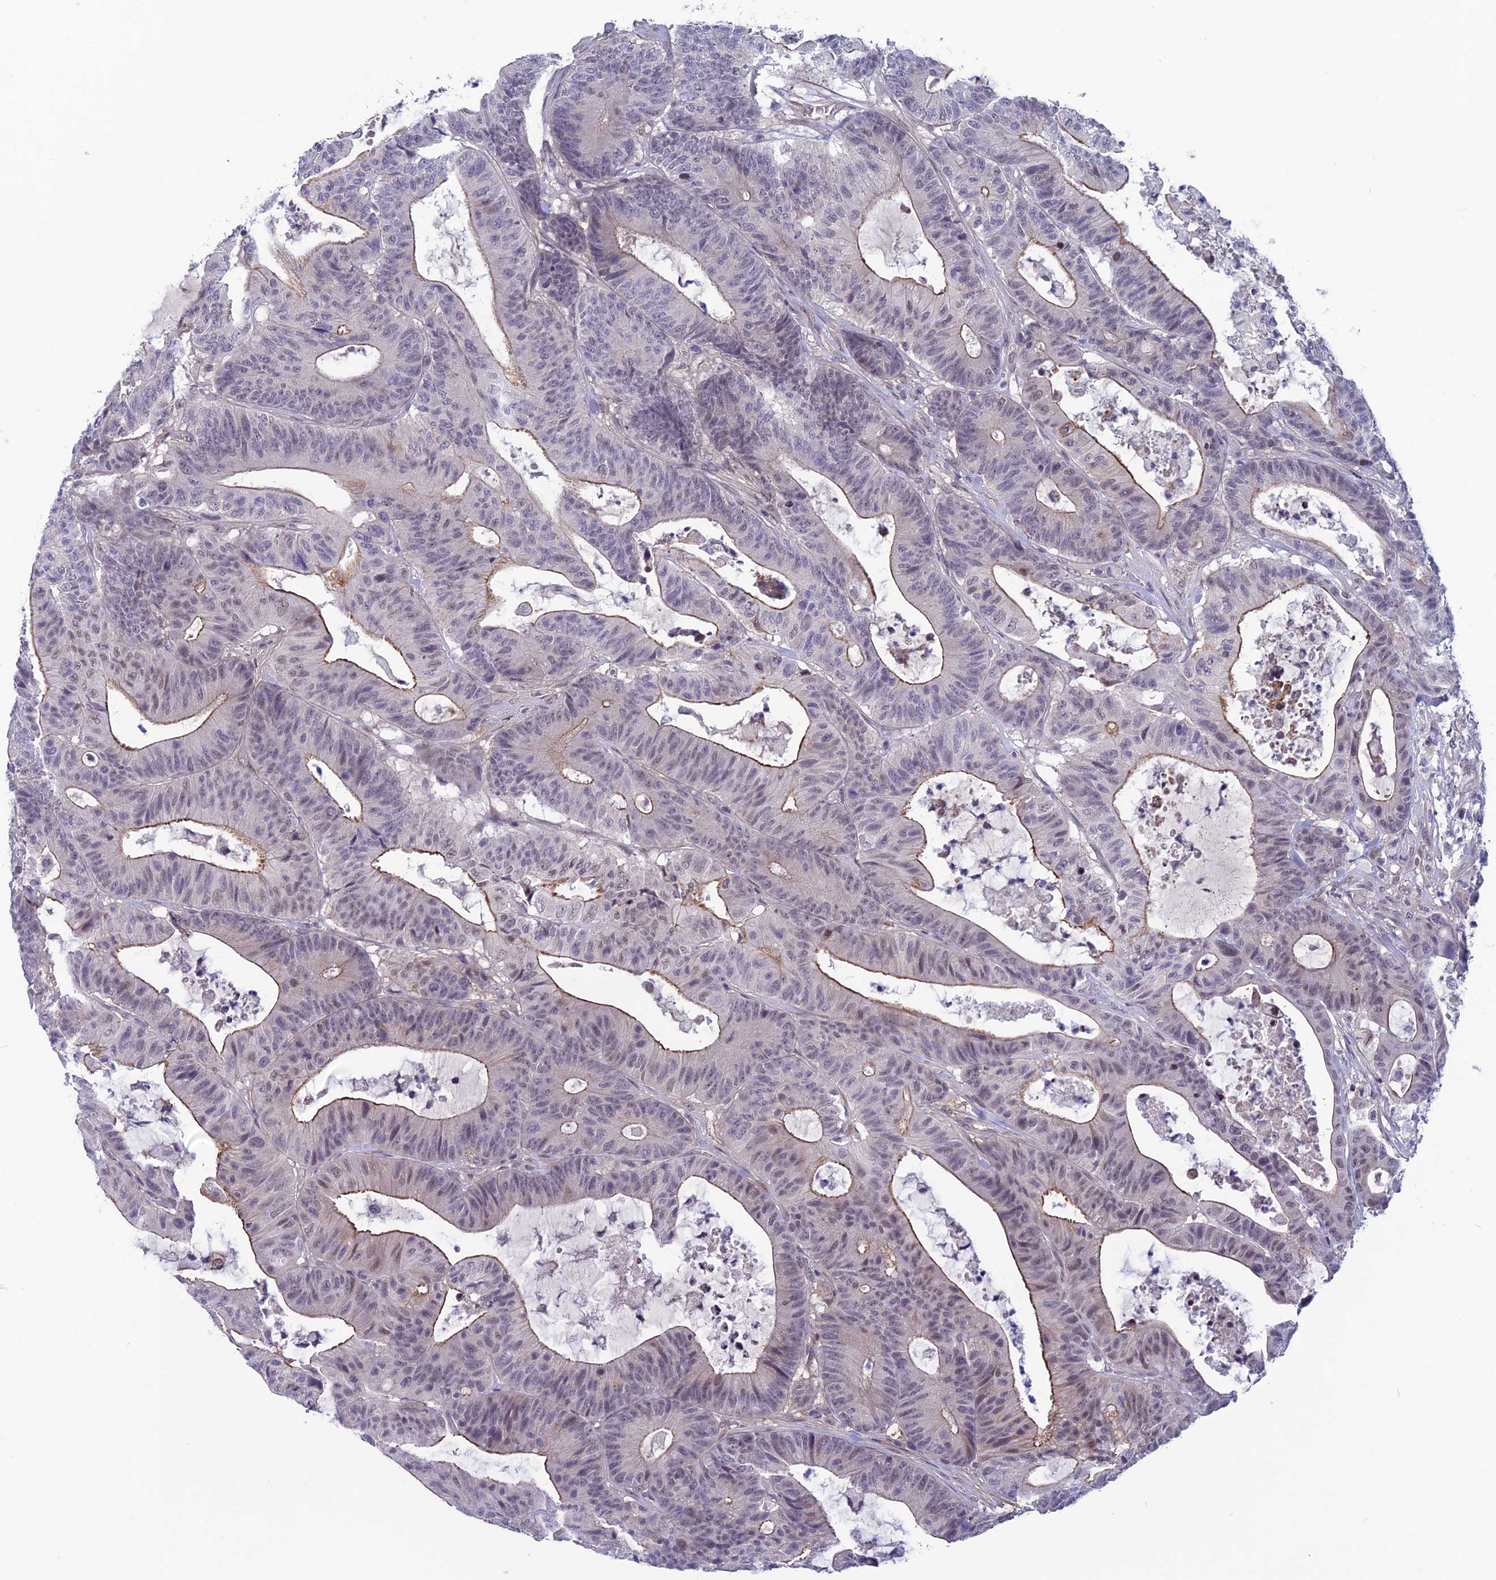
{"staining": {"intensity": "moderate", "quantity": "<25%", "location": "cytoplasmic/membranous"}, "tissue": "colorectal cancer", "cell_type": "Tumor cells", "image_type": "cancer", "snomed": [{"axis": "morphology", "description": "Adenocarcinoma, NOS"}, {"axis": "topography", "description": "Colon"}], "caption": "Tumor cells demonstrate moderate cytoplasmic/membranous staining in about <25% of cells in adenocarcinoma (colorectal). (Brightfield microscopy of DAB IHC at high magnification).", "gene": "FKBPL", "patient": {"sex": "female", "age": 84}}